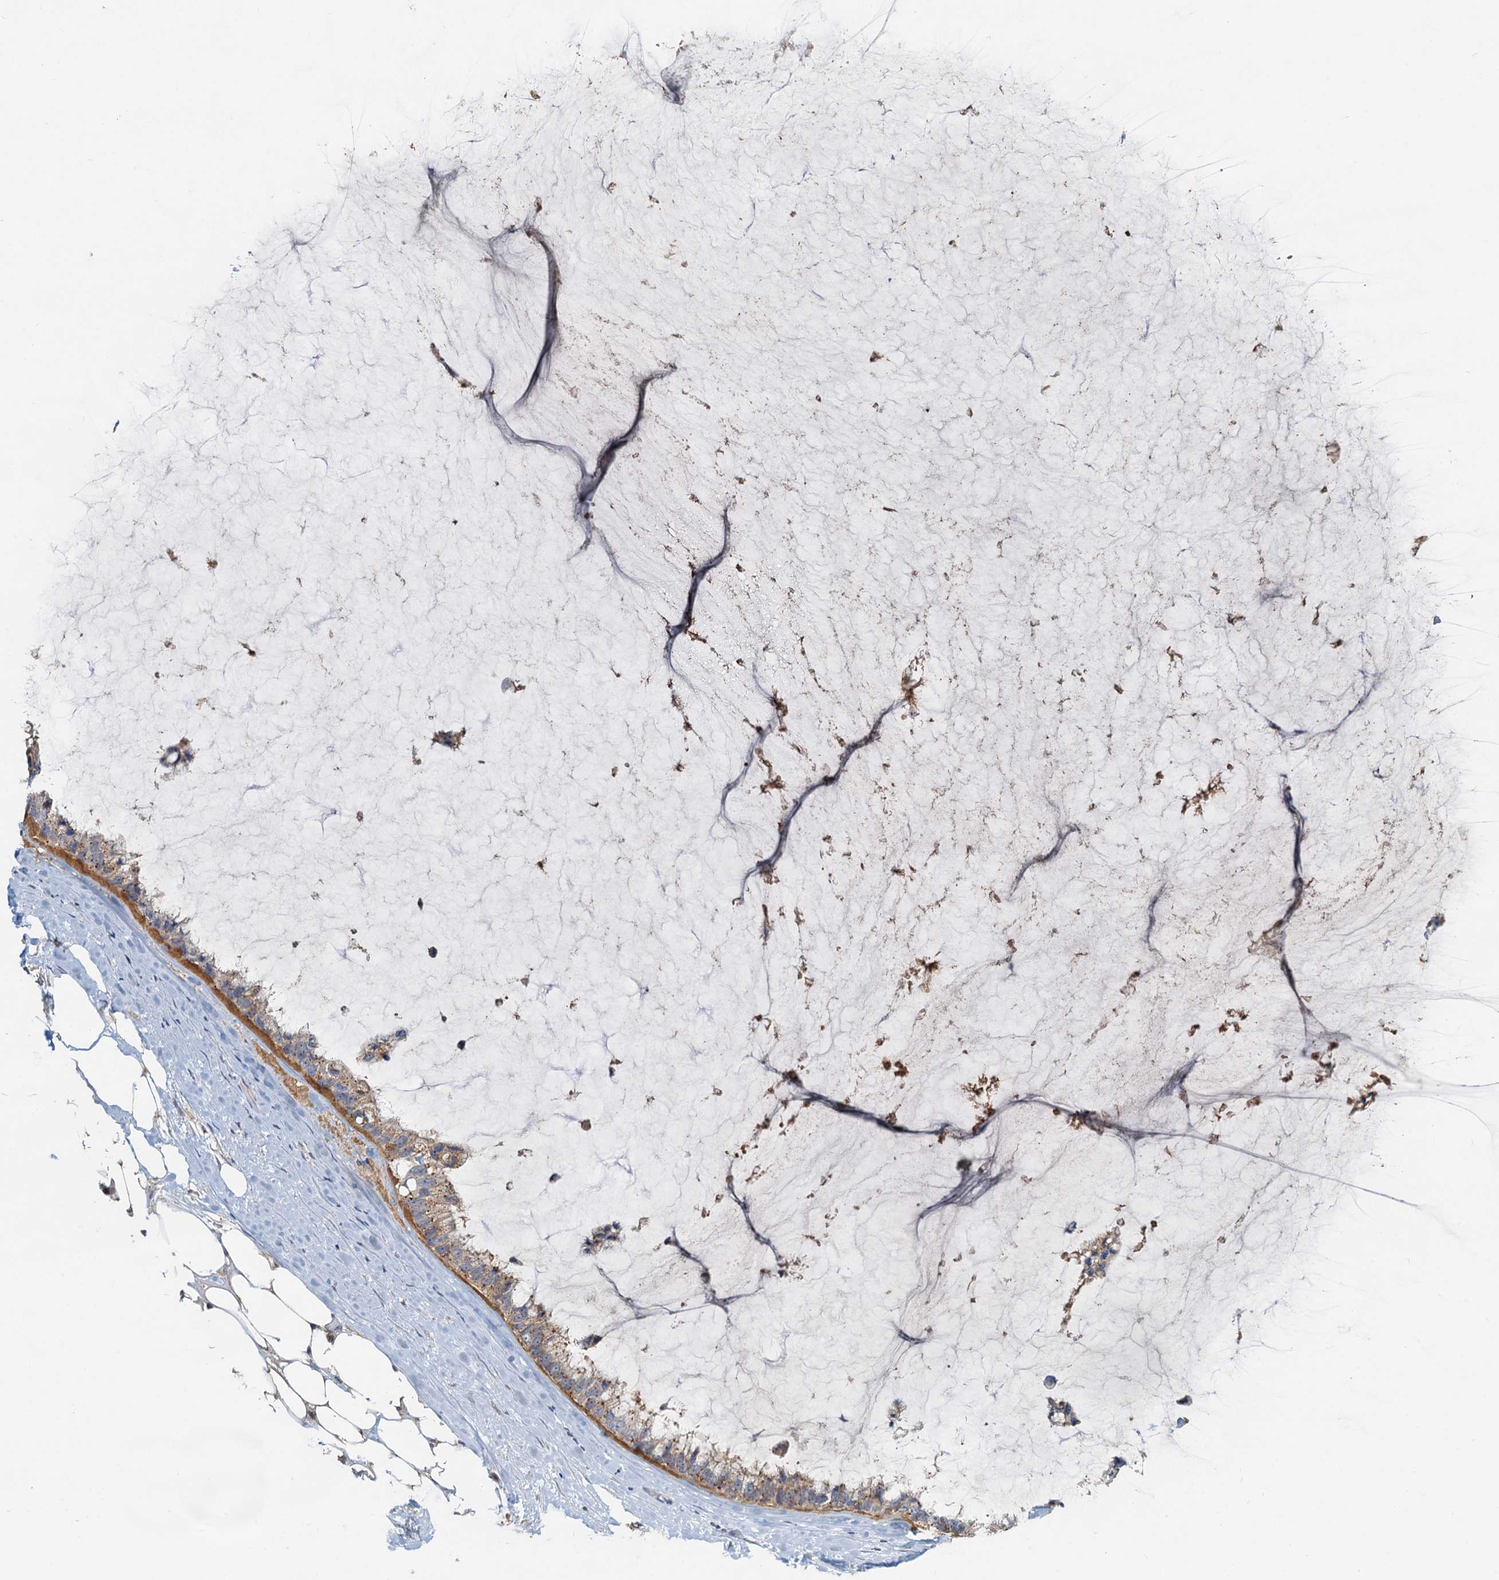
{"staining": {"intensity": "moderate", "quantity": ">75%", "location": "cytoplasmic/membranous"}, "tissue": "ovarian cancer", "cell_type": "Tumor cells", "image_type": "cancer", "snomed": [{"axis": "morphology", "description": "Cystadenocarcinoma, mucinous, NOS"}, {"axis": "topography", "description": "Ovary"}], "caption": "Mucinous cystadenocarcinoma (ovarian) stained for a protein (brown) exhibits moderate cytoplasmic/membranous positive staining in about >75% of tumor cells.", "gene": "TOLLIP", "patient": {"sex": "female", "age": 39}}